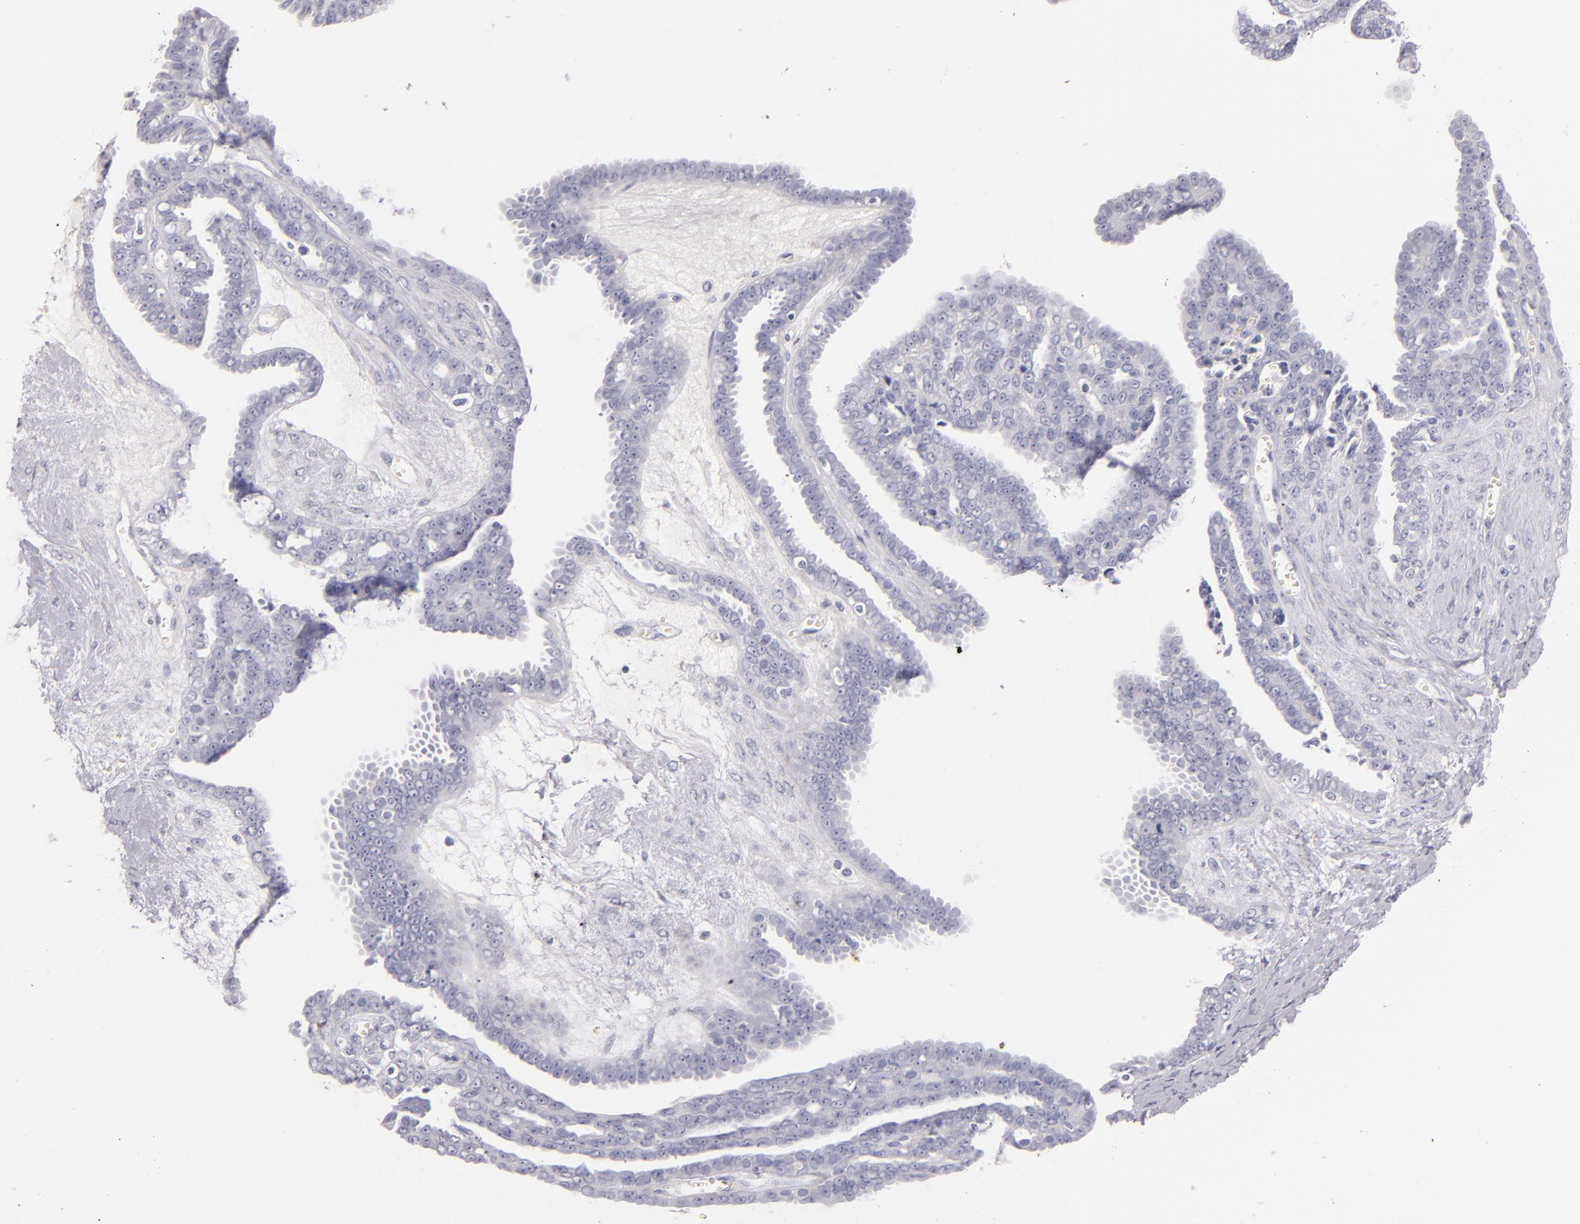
{"staining": {"intensity": "negative", "quantity": "none", "location": "none"}, "tissue": "ovarian cancer", "cell_type": "Tumor cells", "image_type": "cancer", "snomed": [{"axis": "morphology", "description": "Cystadenocarcinoma, serous, NOS"}, {"axis": "topography", "description": "Ovary"}], "caption": "Photomicrograph shows no significant protein staining in tumor cells of ovarian cancer (serous cystadenocarcinoma). (DAB immunohistochemistry (IHC), high magnification).", "gene": "TPSD1", "patient": {"sex": "female", "age": 71}}